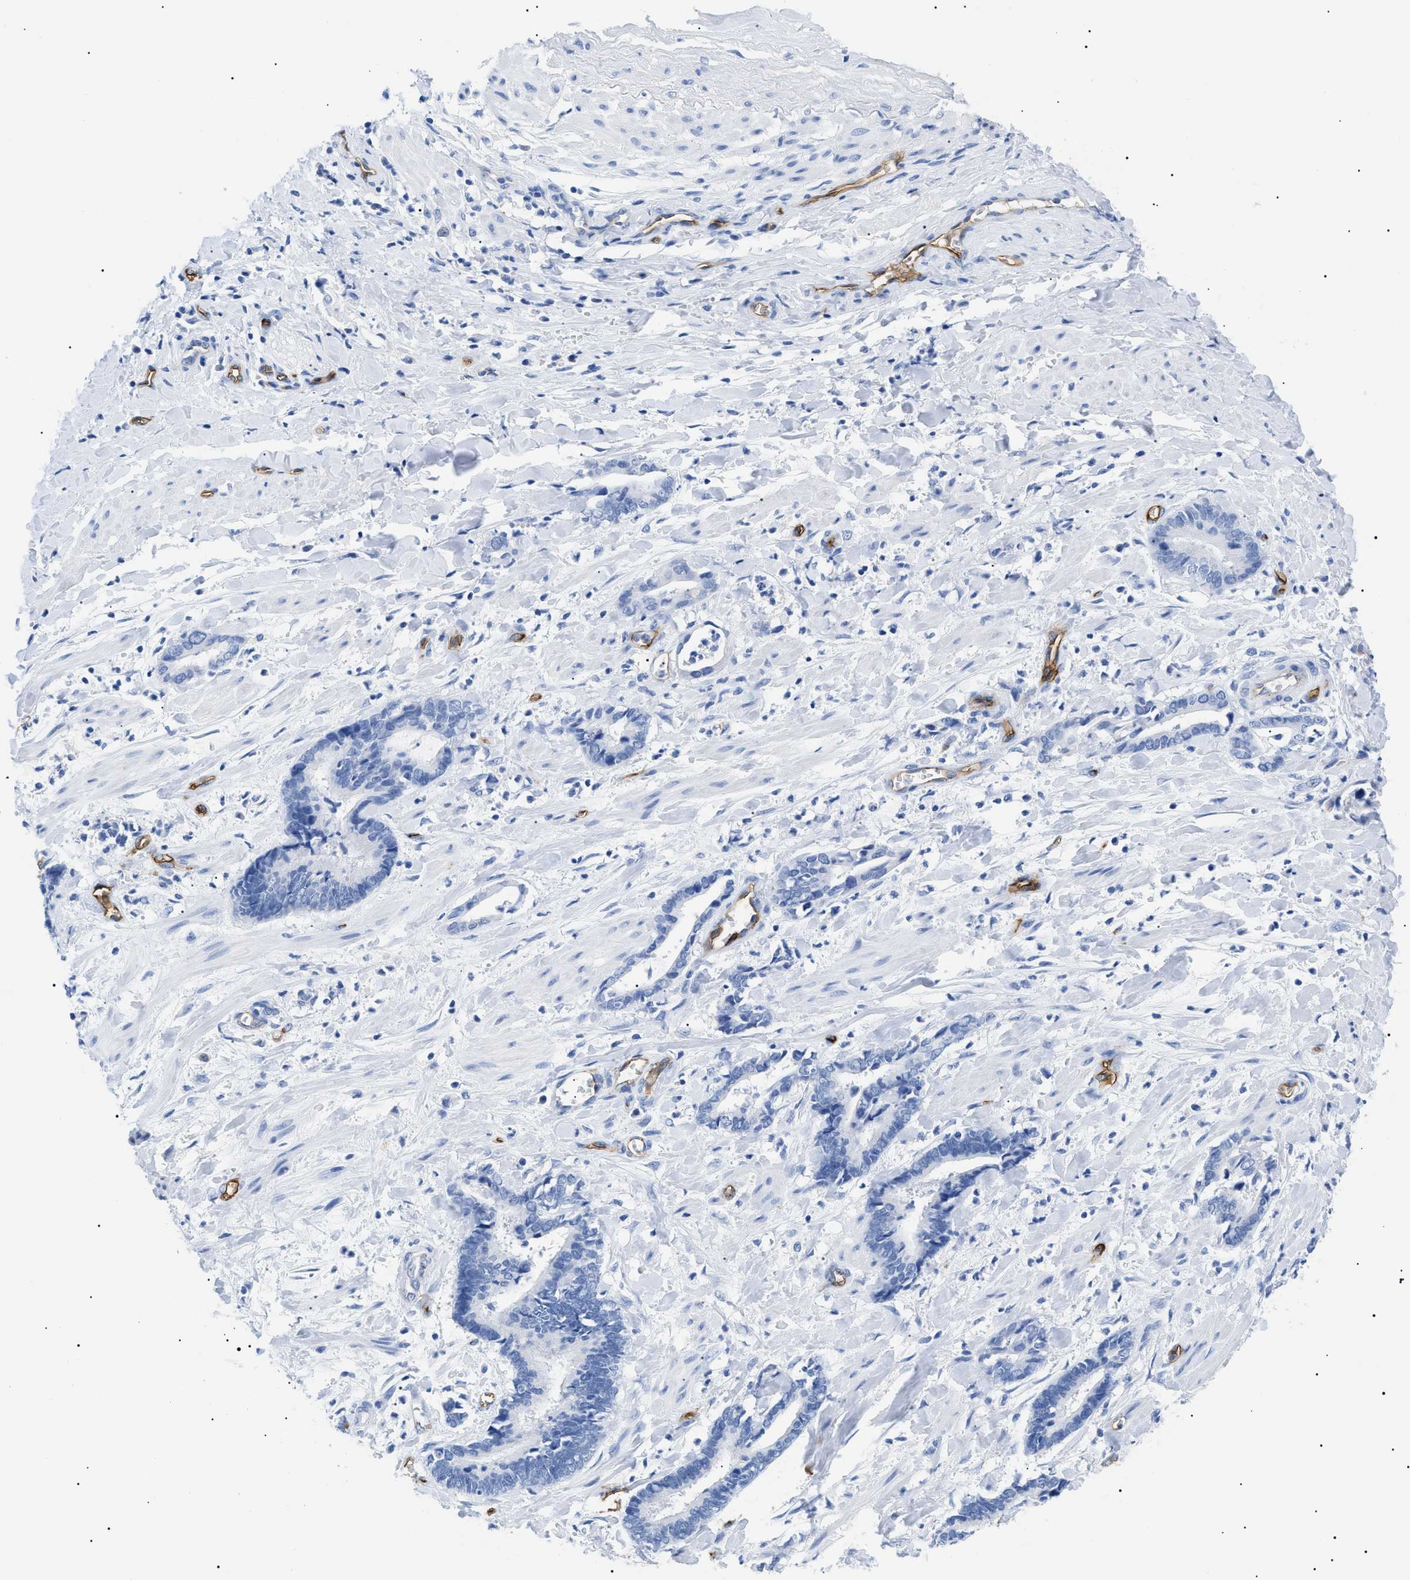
{"staining": {"intensity": "negative", "quantity": "none", "location": "none"}, "tissue": "cervical cancer", "cell_type": "Tumor cells", "image_type": "cancer", "snomed": [{"axis": "morphology", "description": "Adenocarcinoma, NOS"}, {"axis": "topography", "description": "Cervix"}], "caption": "Immunohistochemistry micrograph of neoplastic tissue: adenocarcinoma (cervical) stained with DAB (3,3'-diaminobenzidine) reveals no significant protein expression in tumor cells. (DAB (3,3'-diaminobenzidine) immunohistochemistry (IHC), high magnification).", "gene": "PODXL", "patient": {"sex": "female", "age": 44}}